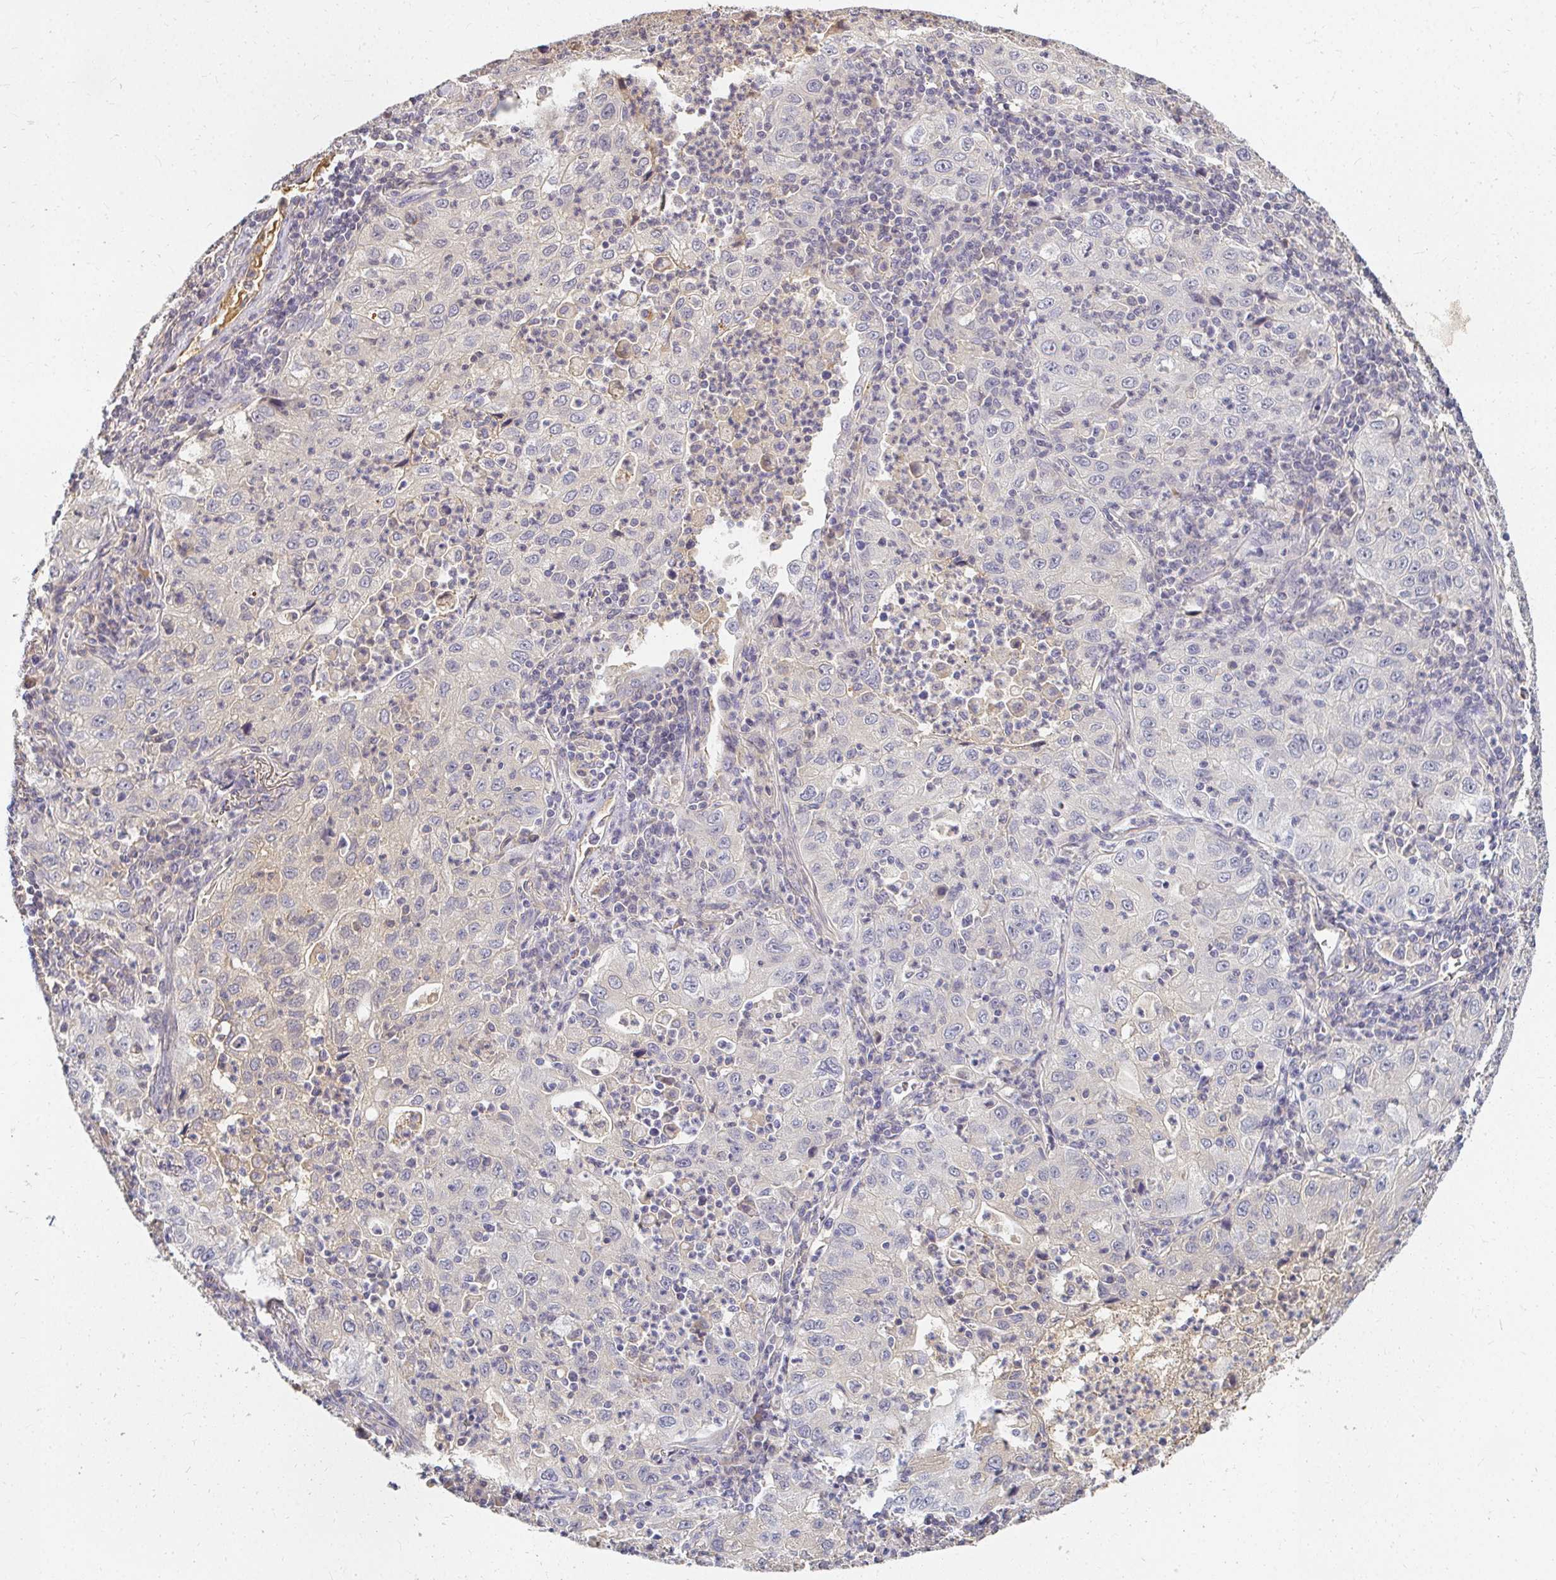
{"staining": {"intensity": "negative", "quantity": "none", "location": "none"}, "tissue": "lung cancer", "cell_type": "Tumor cells", "image_type": "cancer", "snomed": [{"axis": "morphology", "description": "Squamous cell carcinoma, NOS"}, {"axis": "topography", "description": "Lung"}], "caption": "Tumor cells are negative for brown protein staining in squamous cell carcinoma (lung).", "gene": "LOXL4", "patient": {"sex": "male", "age": 71}}